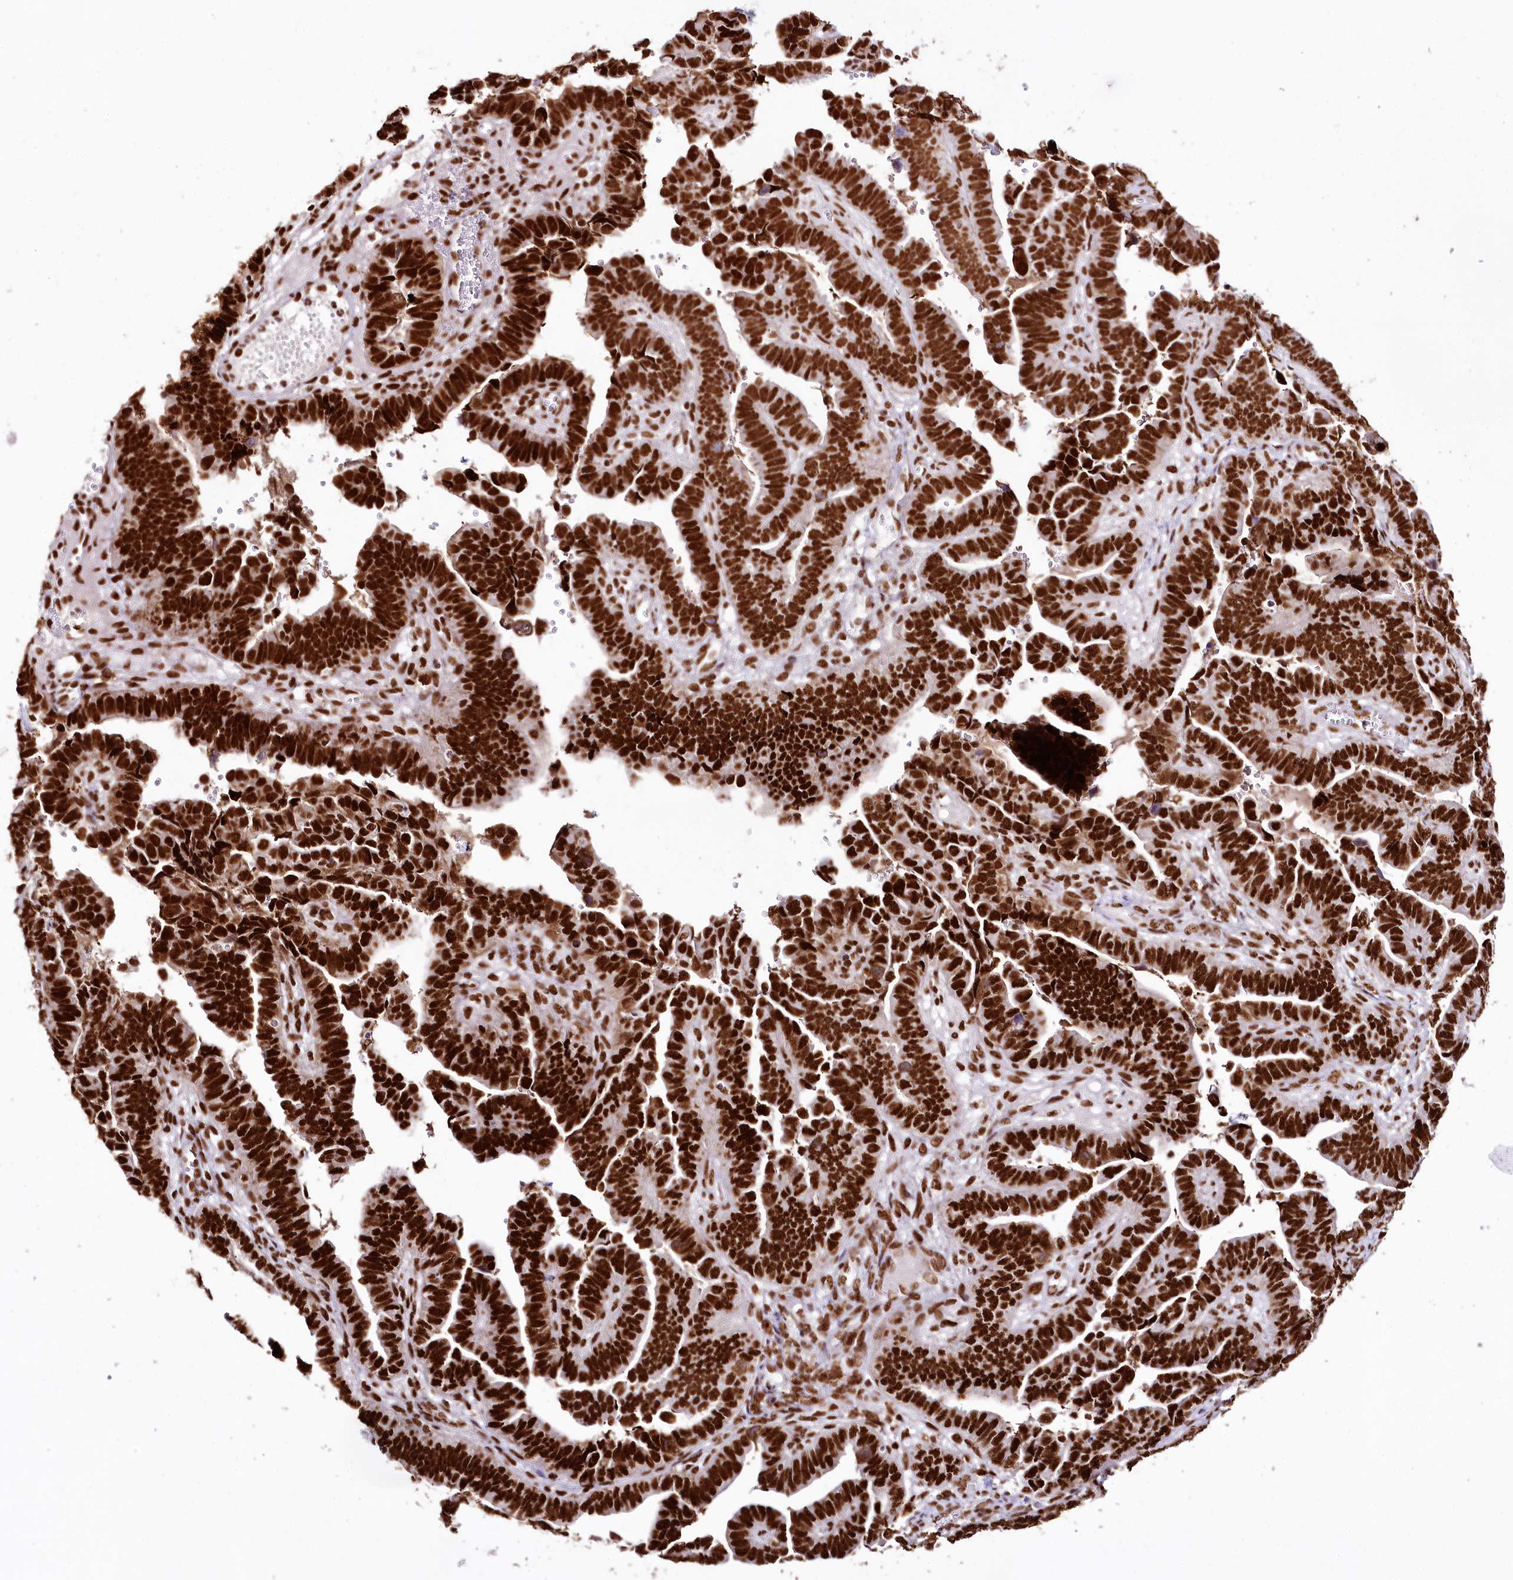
{"staining": {"intensity": "strong", "quantity": ">75%", "location": "nuclear"}, "tissue": "endometrial cancer", "cell_type": "Tumor cells", "image_type": "cancer", "snomed": [{"axis": "morphology", "description": "Adenocarcinoma, NOS"}, {"axis": "topography", "description": "Endometrium"}], "caption": "DAB (3,3'-diaminobenzidine) immunohistochemical staining of endometrial cancer displays strong nuclear protein staining in about >75% of tumor cells.", "gene": "SMARCE1", "patient": {"sex": "female", "age": 75}}